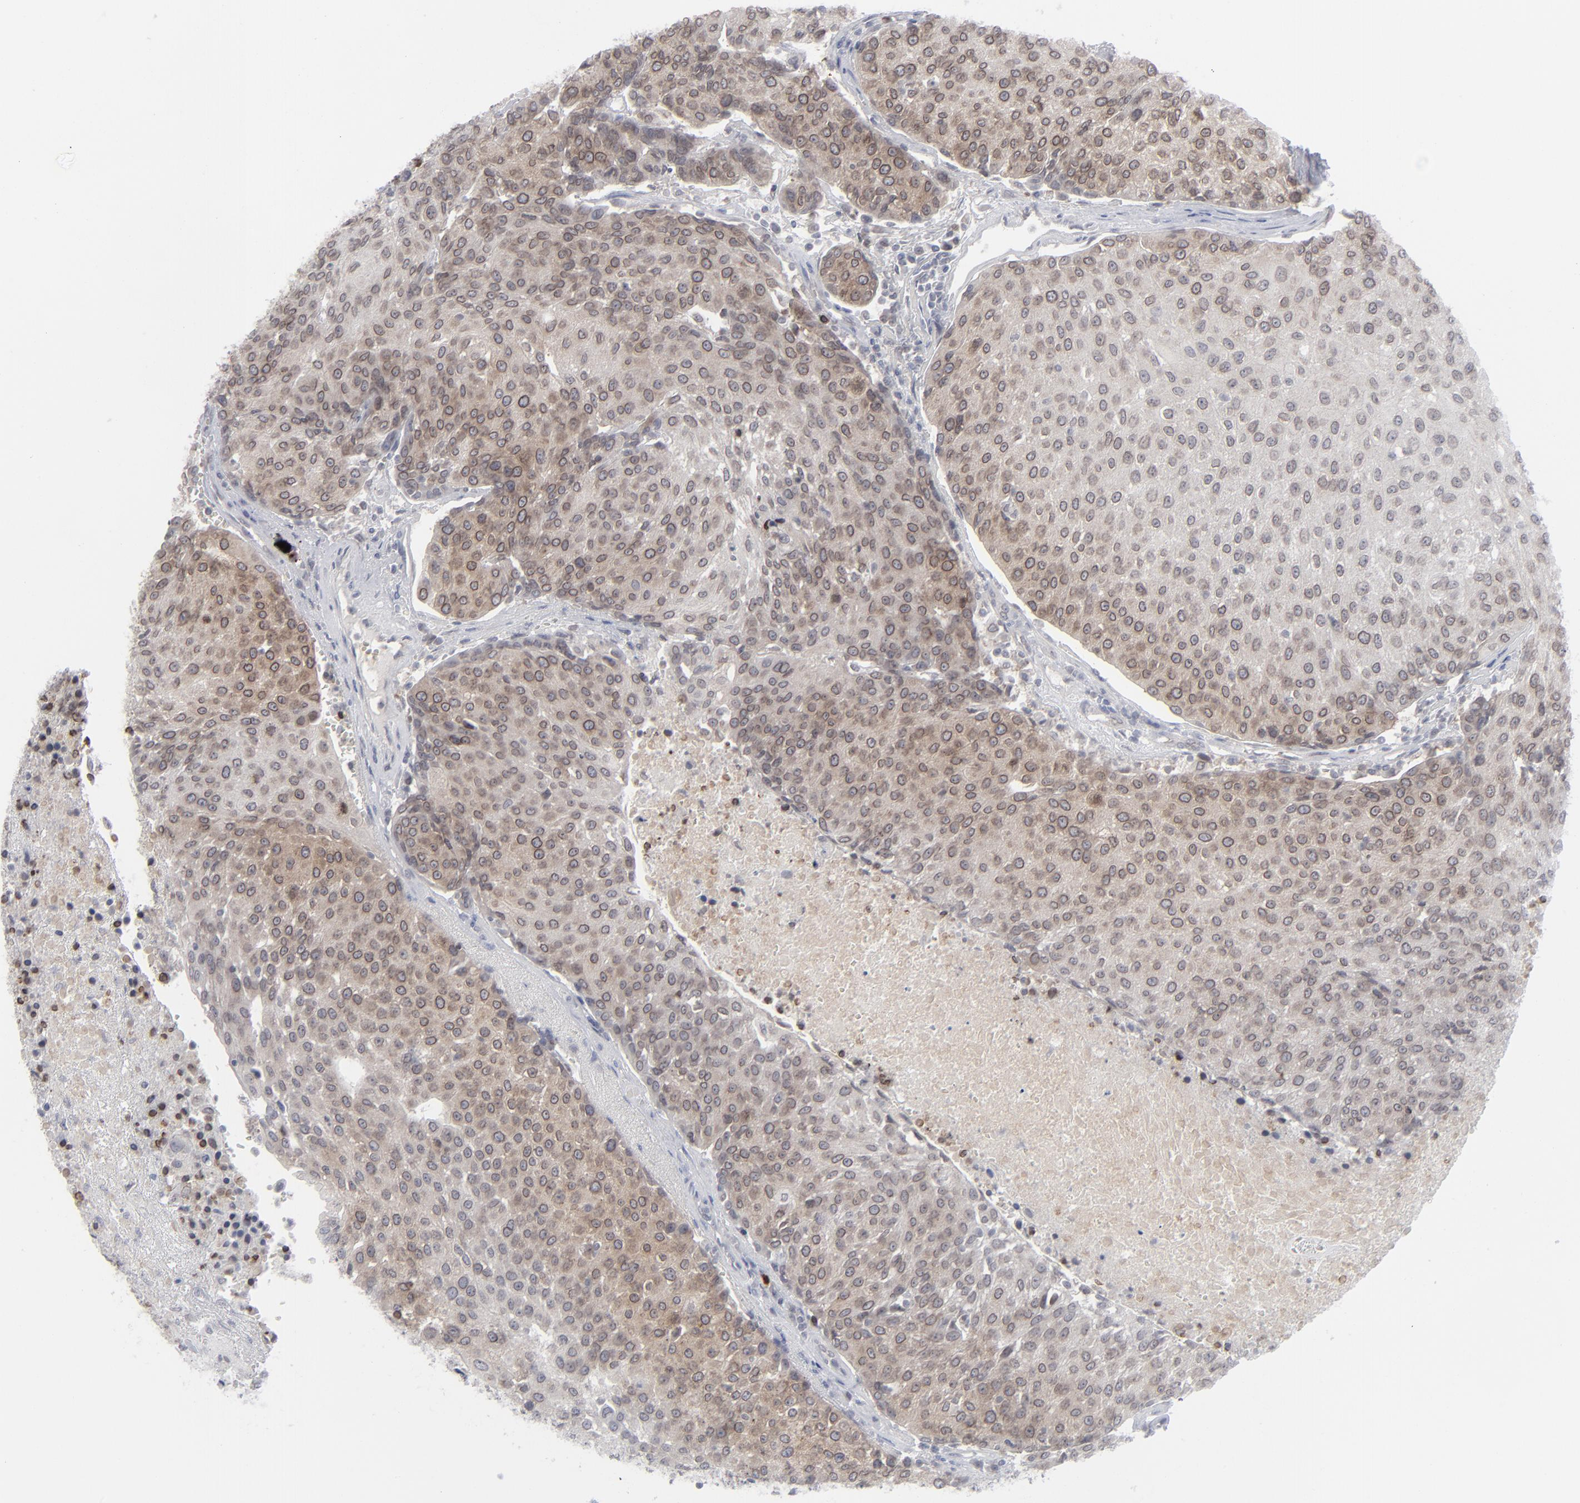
{"staining": {"intensity": "strong", "quantity": ">75%", "location": "cytoplasmic/membranous"}, "tissue": "urothelial cancer", "cell_type": "Tumor cells", "image_type": "cancer", "snomed": [{"axis": "morphology", "description": "Urothelial carcinoma, High grade"}, {"axis": "topography", "description": "Urinary bladder"}], "caption": "Tumor cells demonstrate strong cytoplasmic/membranous positivity in about >75% of cells in urothelial carcinoma (high-grade).", "gene": "NUP88", "patient": {"sex": "female", "age": 85}}